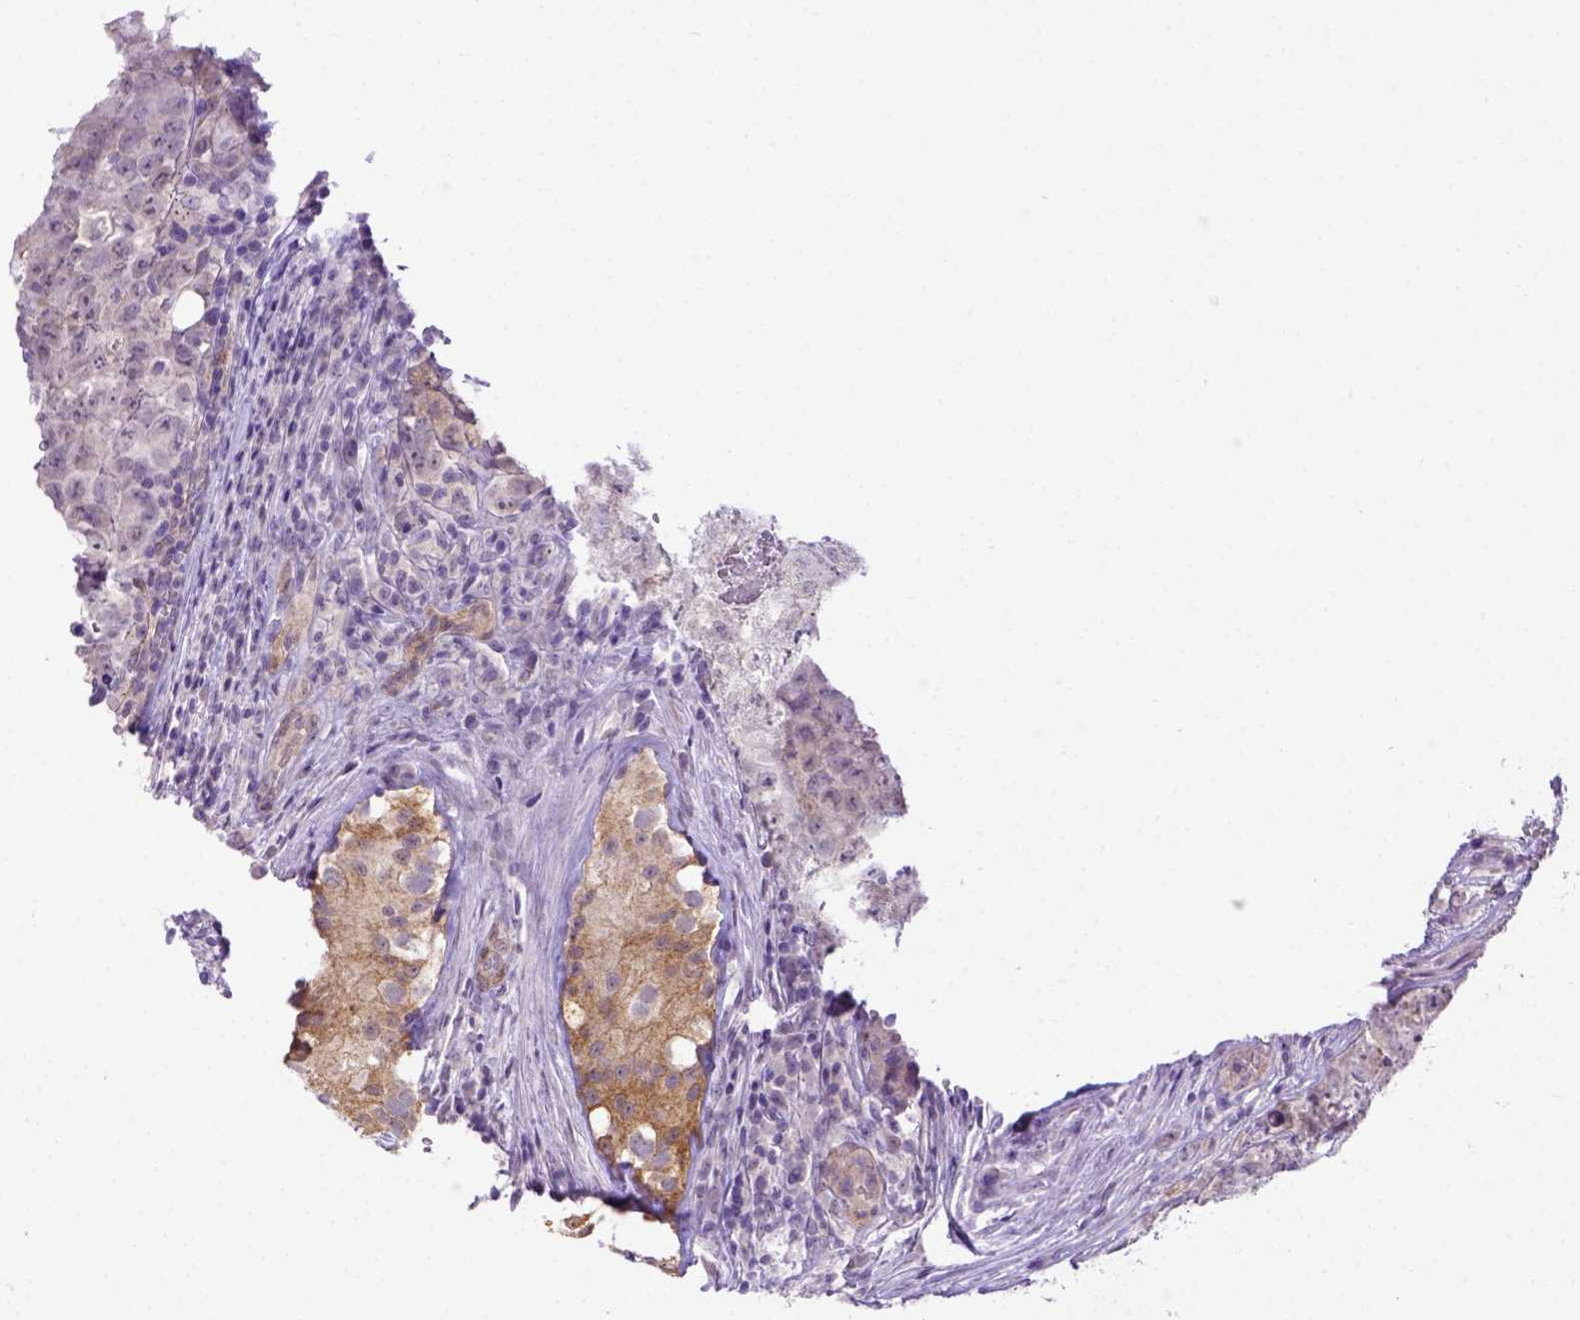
{"staining": {"intensity": "negative", "quantity": "none", "location": "none"}, "tissue": "testis cancer", "cell_type": "Tumor cells", "image_type": "cancer", "snomed": [{"axis": "morphology", "description": "Carcinoma, Embryonal, NOS"}, {"axis": "topography", "description": "Testis"}], "caption": "The IHC photomicrograph has no significant positivity in tumor cells of testis cancer (embryonal carcinoma) tissue.", "gene": "BTN1A1", "patient": {"sex": "male", "age": 18}}